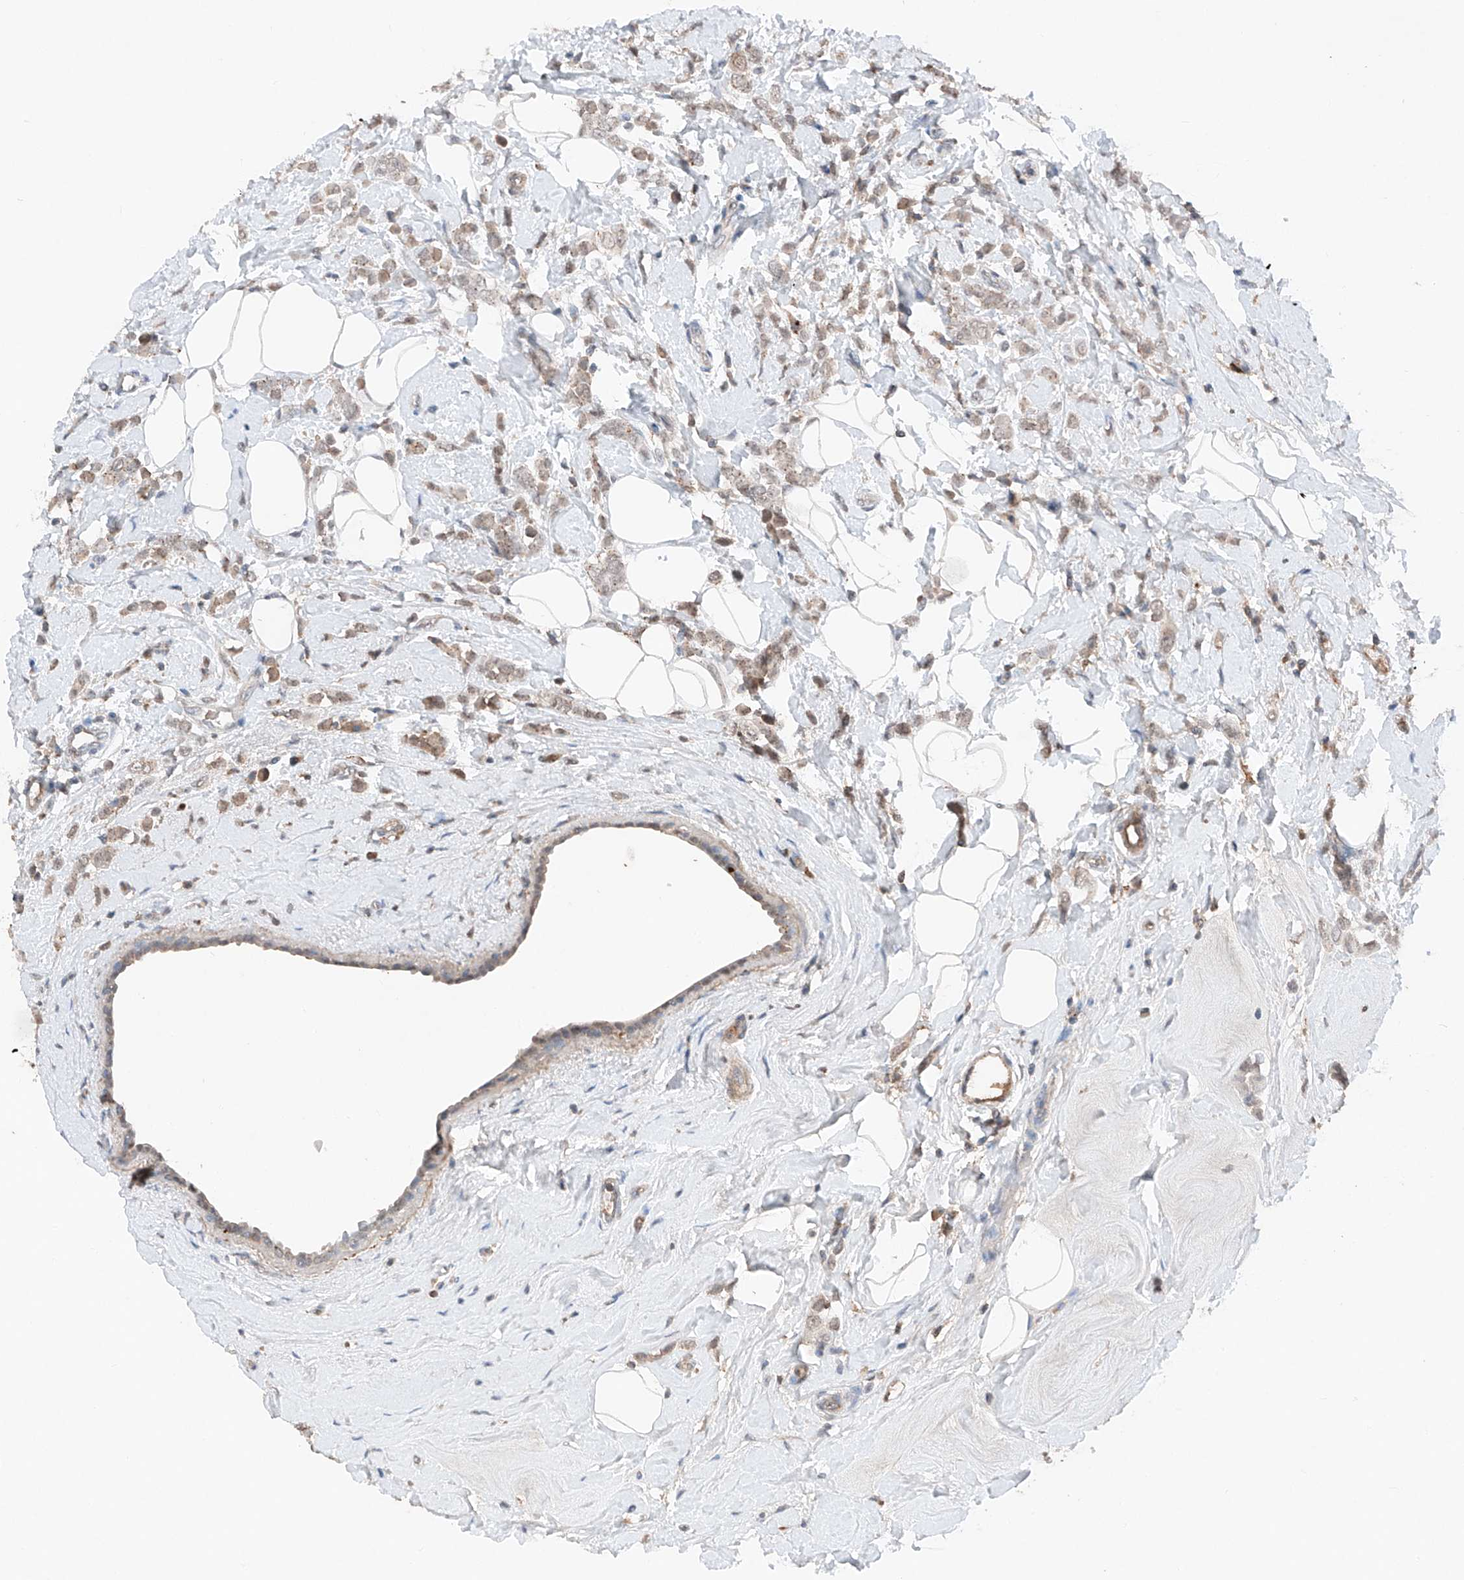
{"staining": {"intensity": "weak", "quantity": ">75%", "location": "cytoplasmic/membranous,nuclear"}, "tissue": "breast cancer", "cell_type": "Tumor cells", "image_type": "cancer", "snomed": [{"axis": "morphology", "description": "Lobular carcinoma"}, {"axis": "topography", "description": "Breast"}], "caption": "Protein analysis of breast cancer (lobular carcinoma) tissue exhibits weak cytoplasmic/membranous and nuclear staining in about >75% of tumor cells.", "gene": "TBX4", "patient": {"sex": "female", "age": 47}}